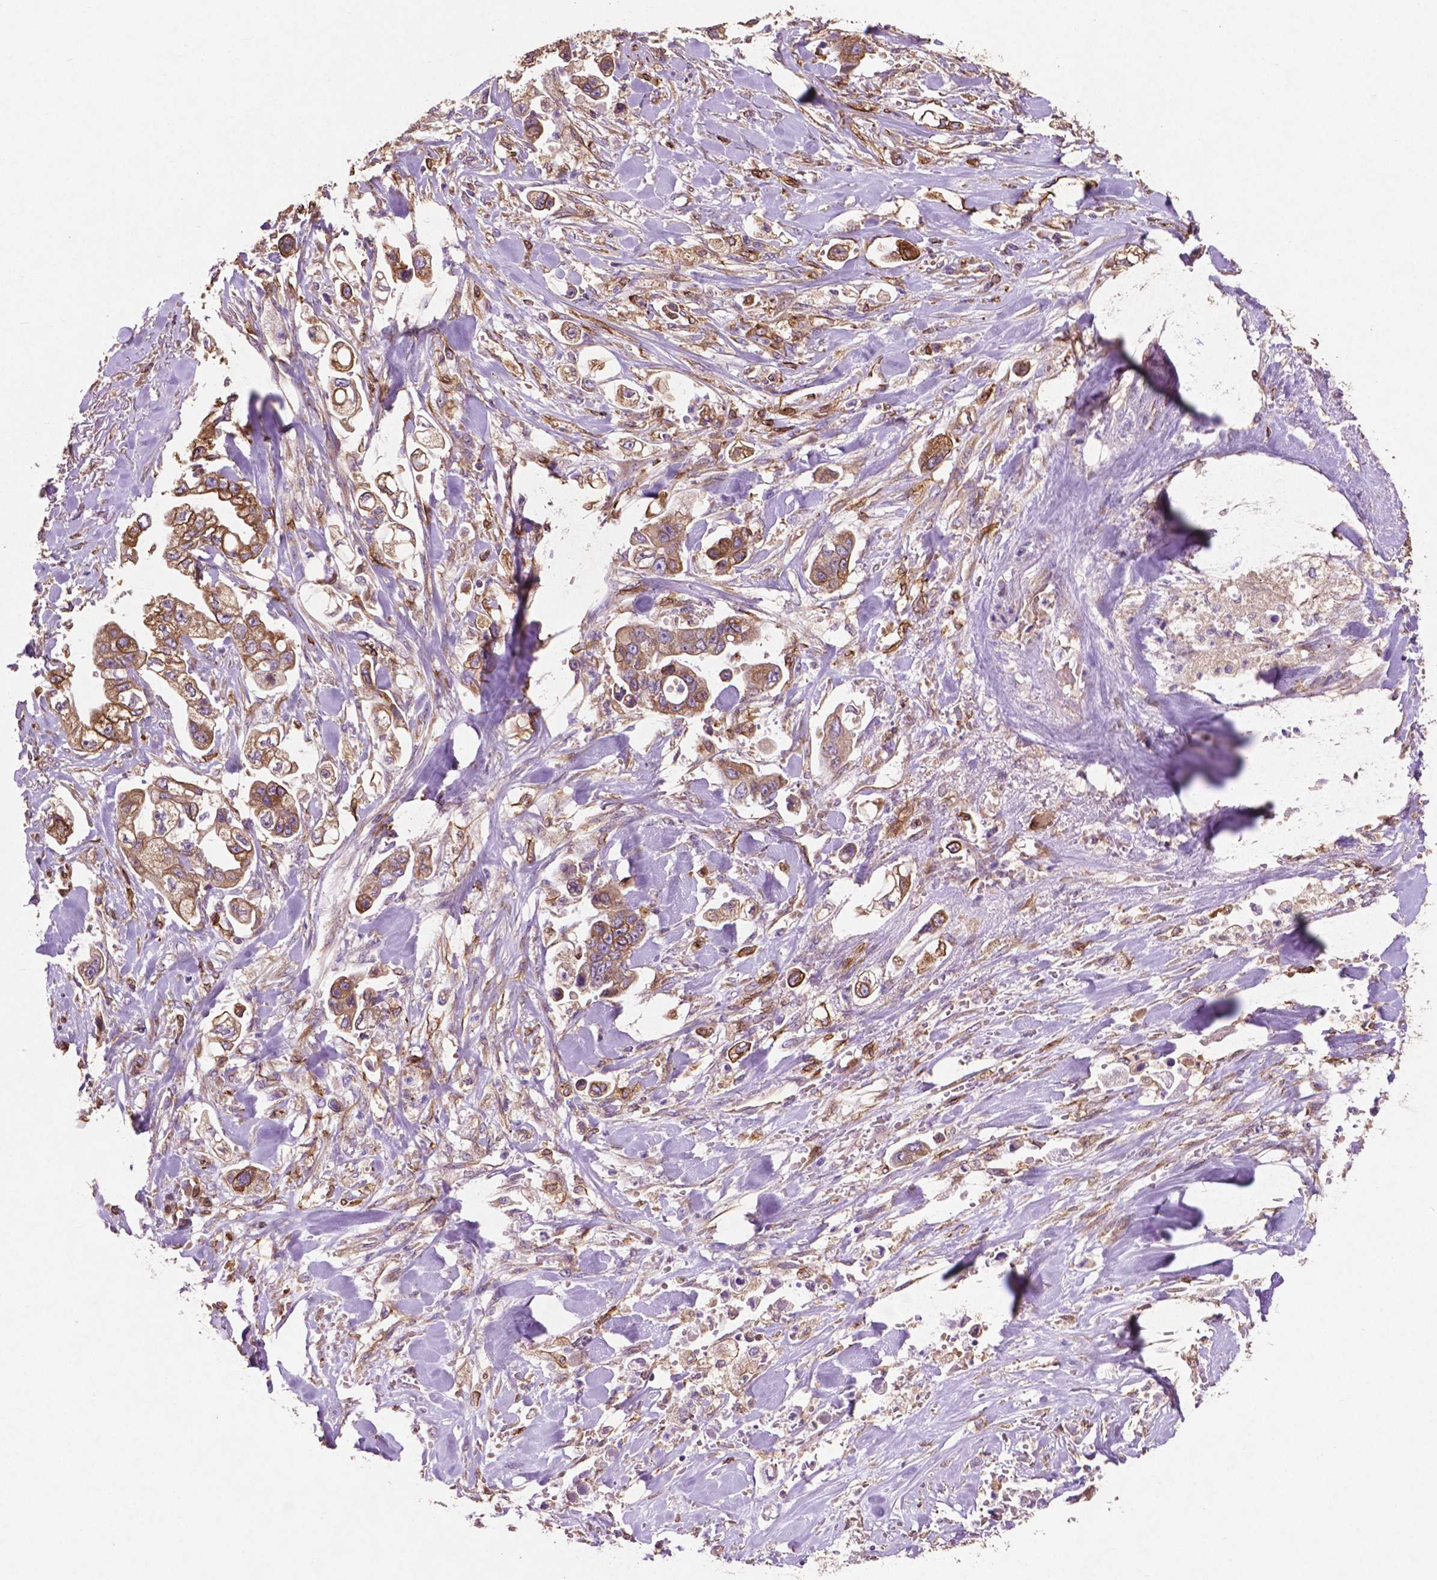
{"staining": {"intensity": "moderate", "quantity": ">75%", "location": "cytoplasmic/membranous"}, "tissue": "stomach cancer", "cell_type": "Tumor cells", "image_type": "cancer", "snomed": [{"axis": "morphology", "description": "Adenocarcinoma, NOS"}, {"axis": "topography", "description": "Stomach"}], "caption": "This micrograph demonstrates IHC staining of stomach adenocarcinoma, with medium moderate cytoplasmic/membranous positivity in approximately >75% of tumor cells.", "gene": "MBTPS1", "patient": {"sex": "male", "age": 62}}